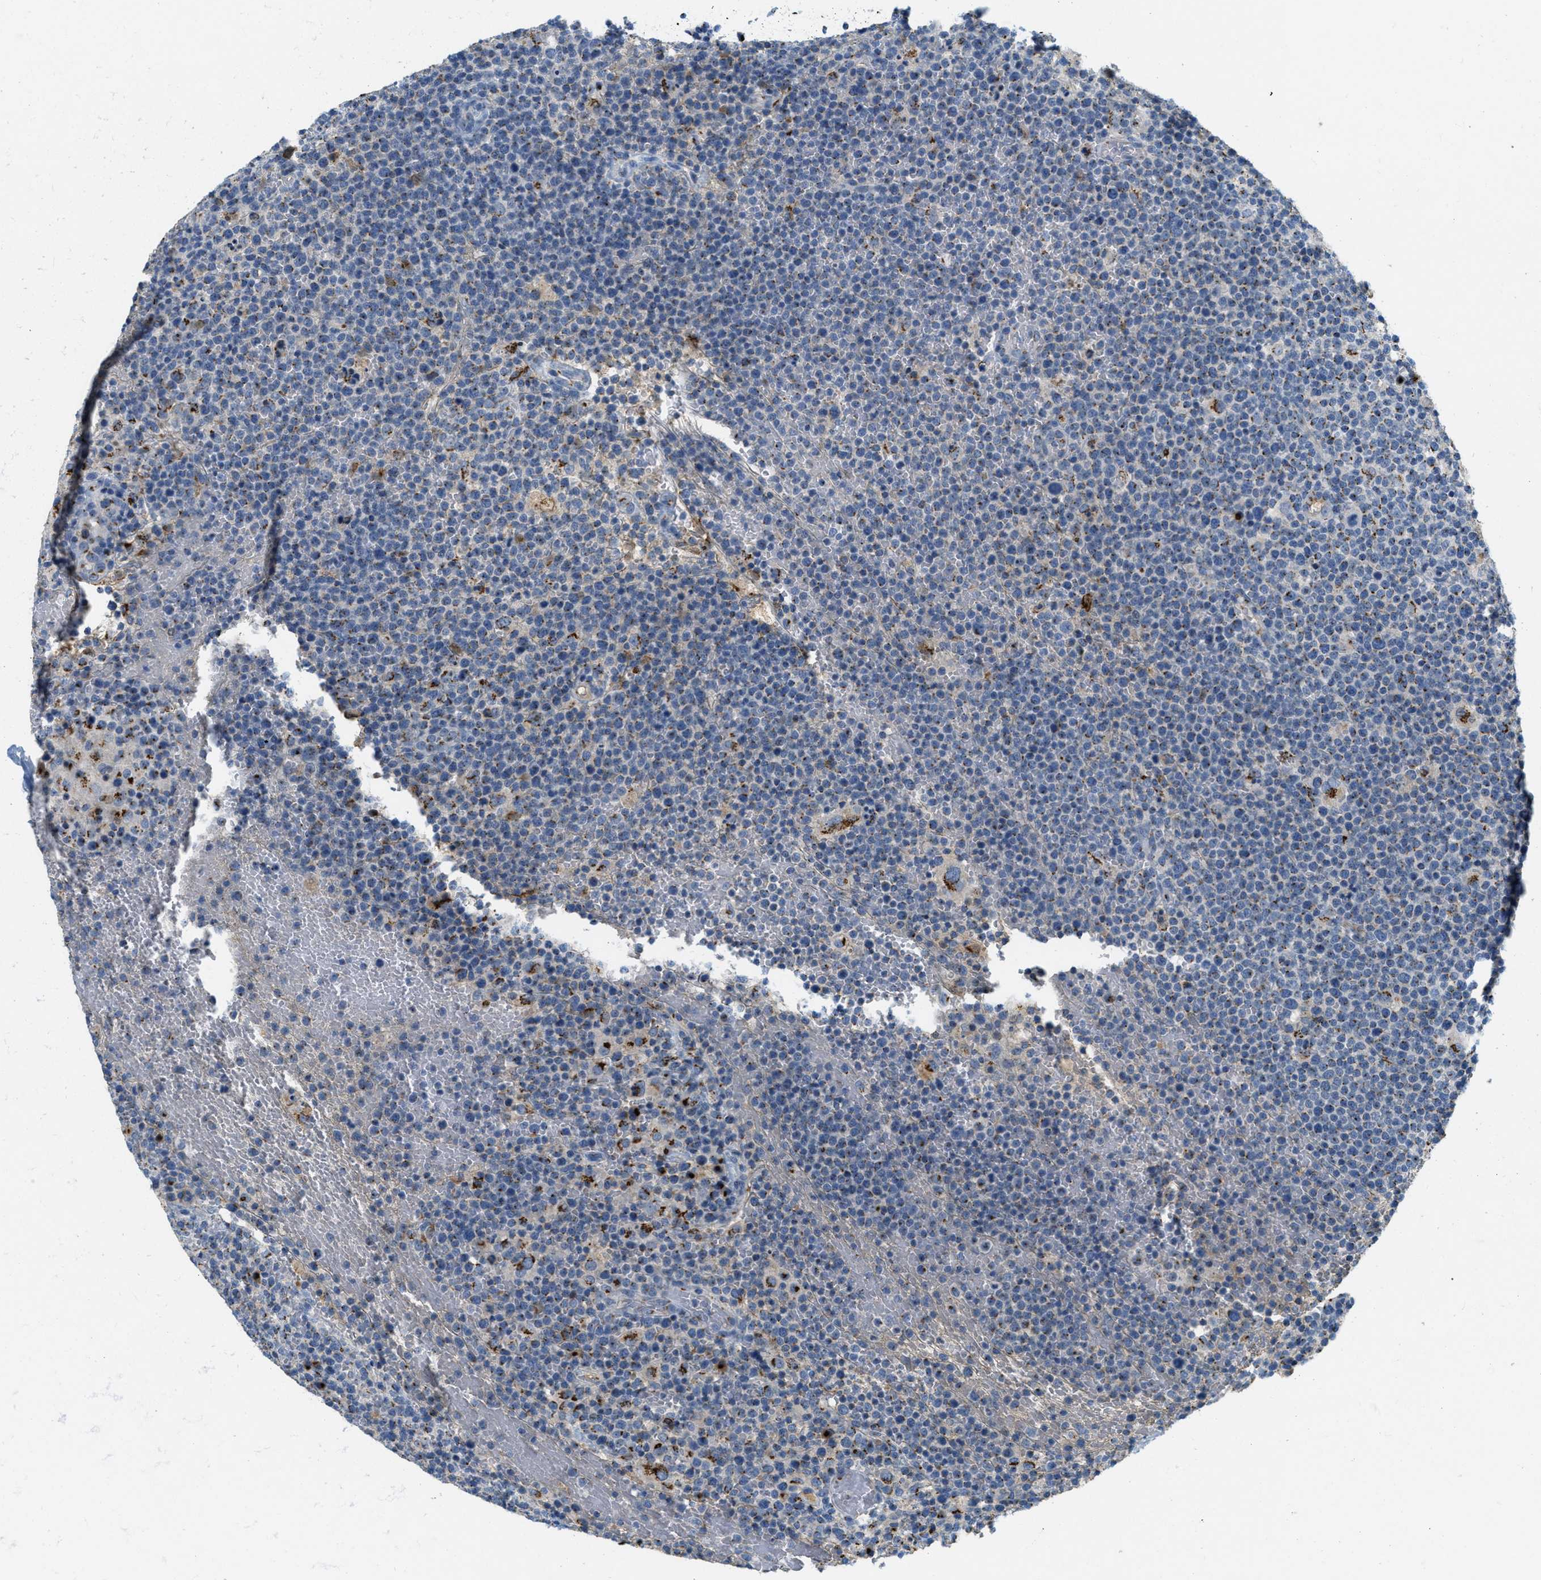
{"staining": {"intensity": "moderate", "quantity": "<25%", "location": "cytoplasmic/membranous"}, "tissue": "lymphoma", "cell_type": "Tumor cells", "image_type": "cancer", "snomed": [{"axis": "morphology", "description": "Malignant lymphoma, non-Hodgkin's type, High grade"}, {"axis": "topography", "description": "Lymph node"}], "caption": "Protein staining reveals moderate cytoplasmic/membranous positivity in about <25% of tumor cells in lymphoma. (brown staining indicates protein expression, while blue staining denotes nuclei).", "gene": "ENTPD4", "patient": {"sex": "male", "age": 61}}